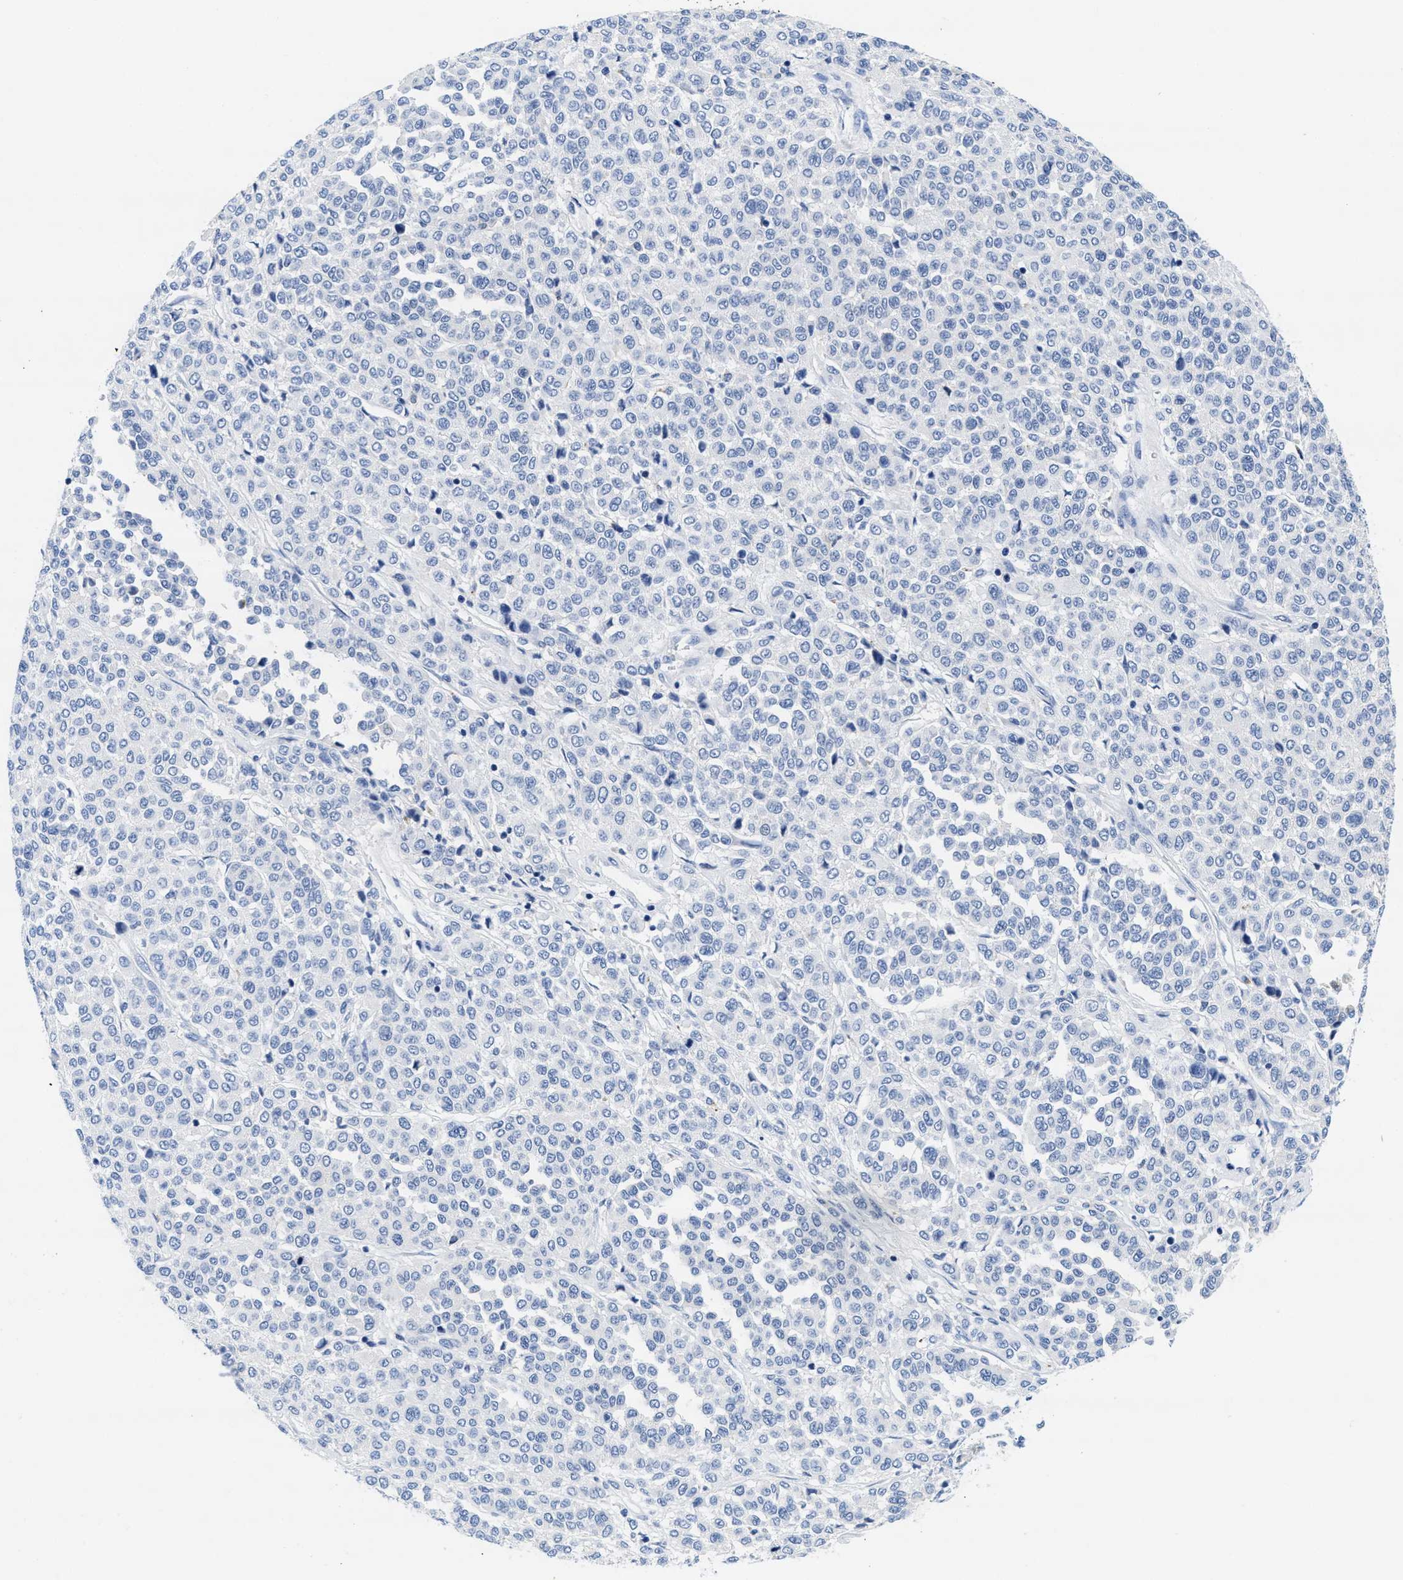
{"staining": {"intensity": "negative", "quantity": "none", "location": "none"}, "tissue": "melanoma", "cell_type": "Tumor cells", "image_type": "cancer", "snomed": [{"axis": "morphology", "description": "Malignant melanoma, Metastatic site"}, {"axis": "topography", "description": "Pancreas"}], "caption": "This is an immunohistochemistry micrograph of melanoma. There is no positivity in tumor cells.", "gene": "TTC3", "patient": {"sex": "female", "age": 30}}